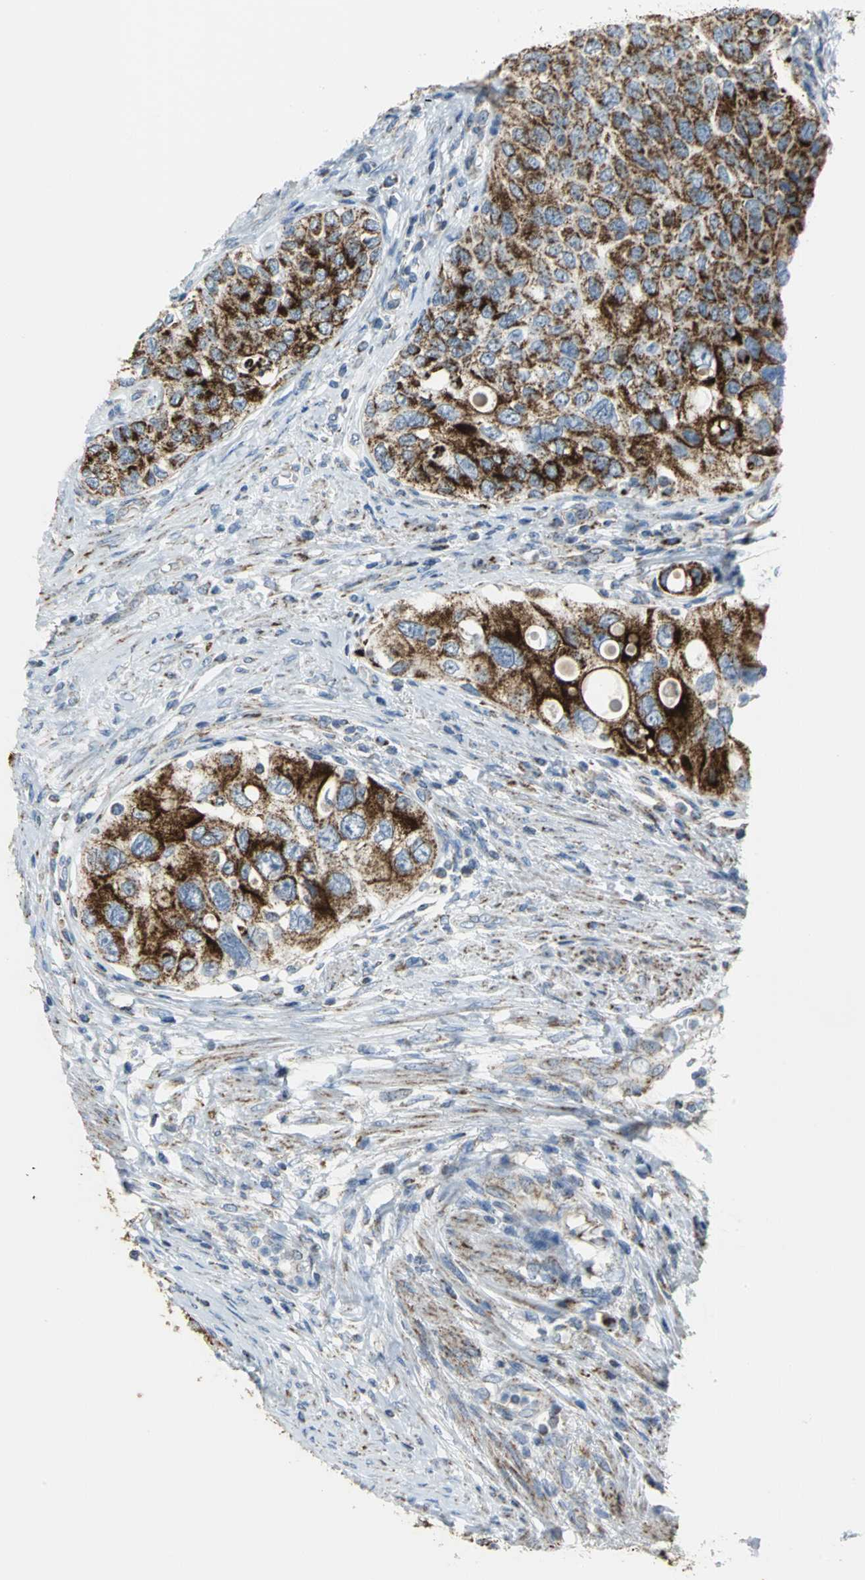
{"staining": {"intensity": "strong", "quantity": ">75%", "location": "cytoplasmic/membranous"}, "tissue": "urothelial cancer", "cell_type": "Tumor cells", "image_type": "cancer", "snomed": [{"axis": "morphology", "description": "Urothelial carcinoma, High grade"}, {"axis": "topography", "description": "Urinary bladder"}], "caption": "An image of urothelial cancer stained for a protein shows strong cytoplasmic/membranous brown staining in tumor cells.", "gene": "NTRK1", "patient": {"sex": "female", "age": 56}}